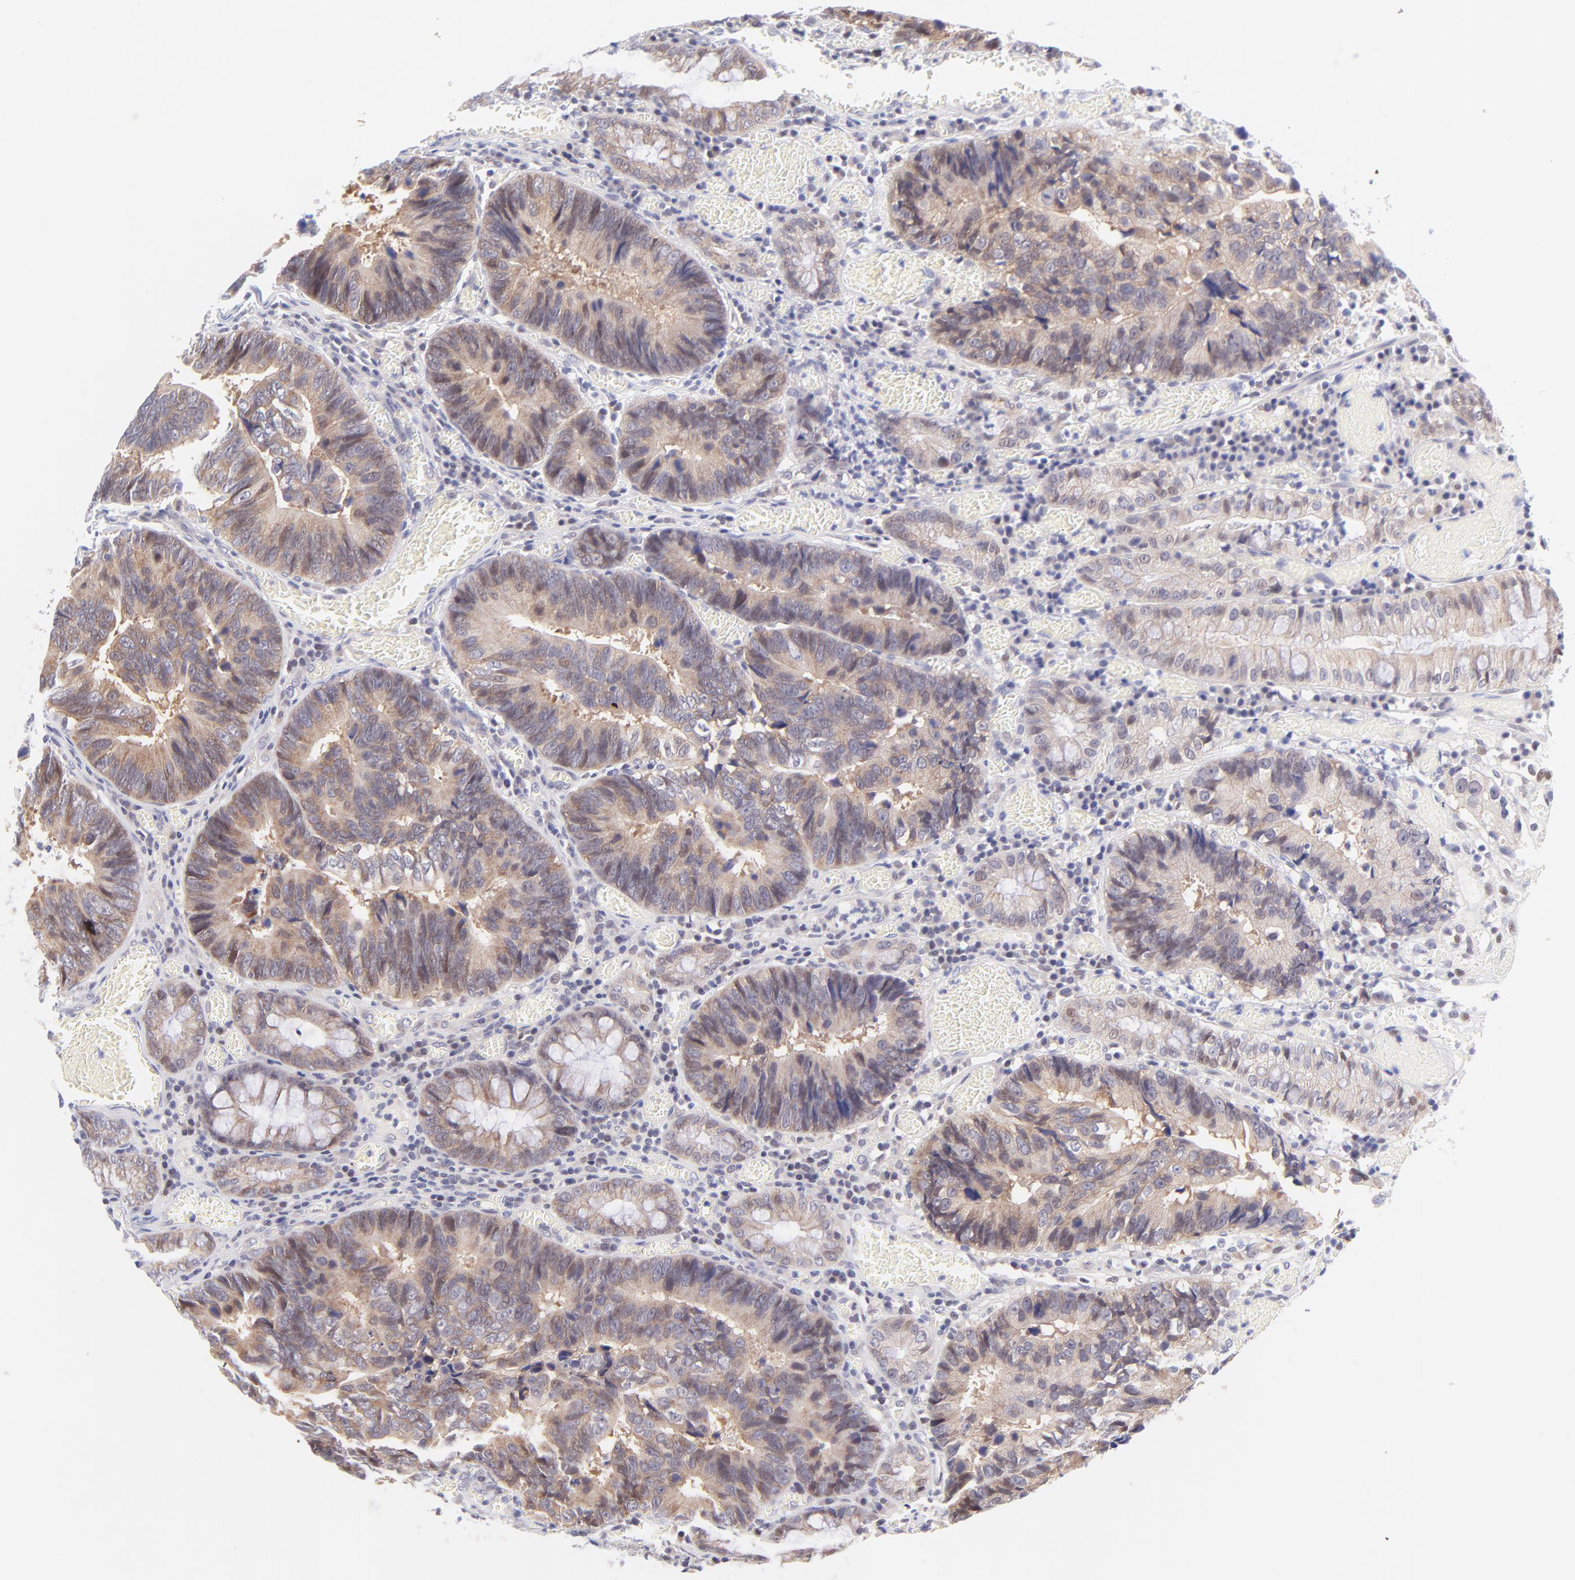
{"staining": {"intensity": "weak", "quantity": "<25%", "location": "cytoplasmic/membranous,nuclear"}, "tissue": "colorectal cancer", "cell_type": "Tumor cells", "image_type": "cancer", "snomed": [{"axis": "morphology", "description": "Adenocarcinoma, NOS"}, {"axis": "topography", "description": "Rectum"}], "caption": "This is an immunohistochemistry image of colorectal cancer (adenocarcinoma). There is no positivity in tumor cells.", "gene": "PBDC1", "patient": {"sex": "female", "age": 98}}